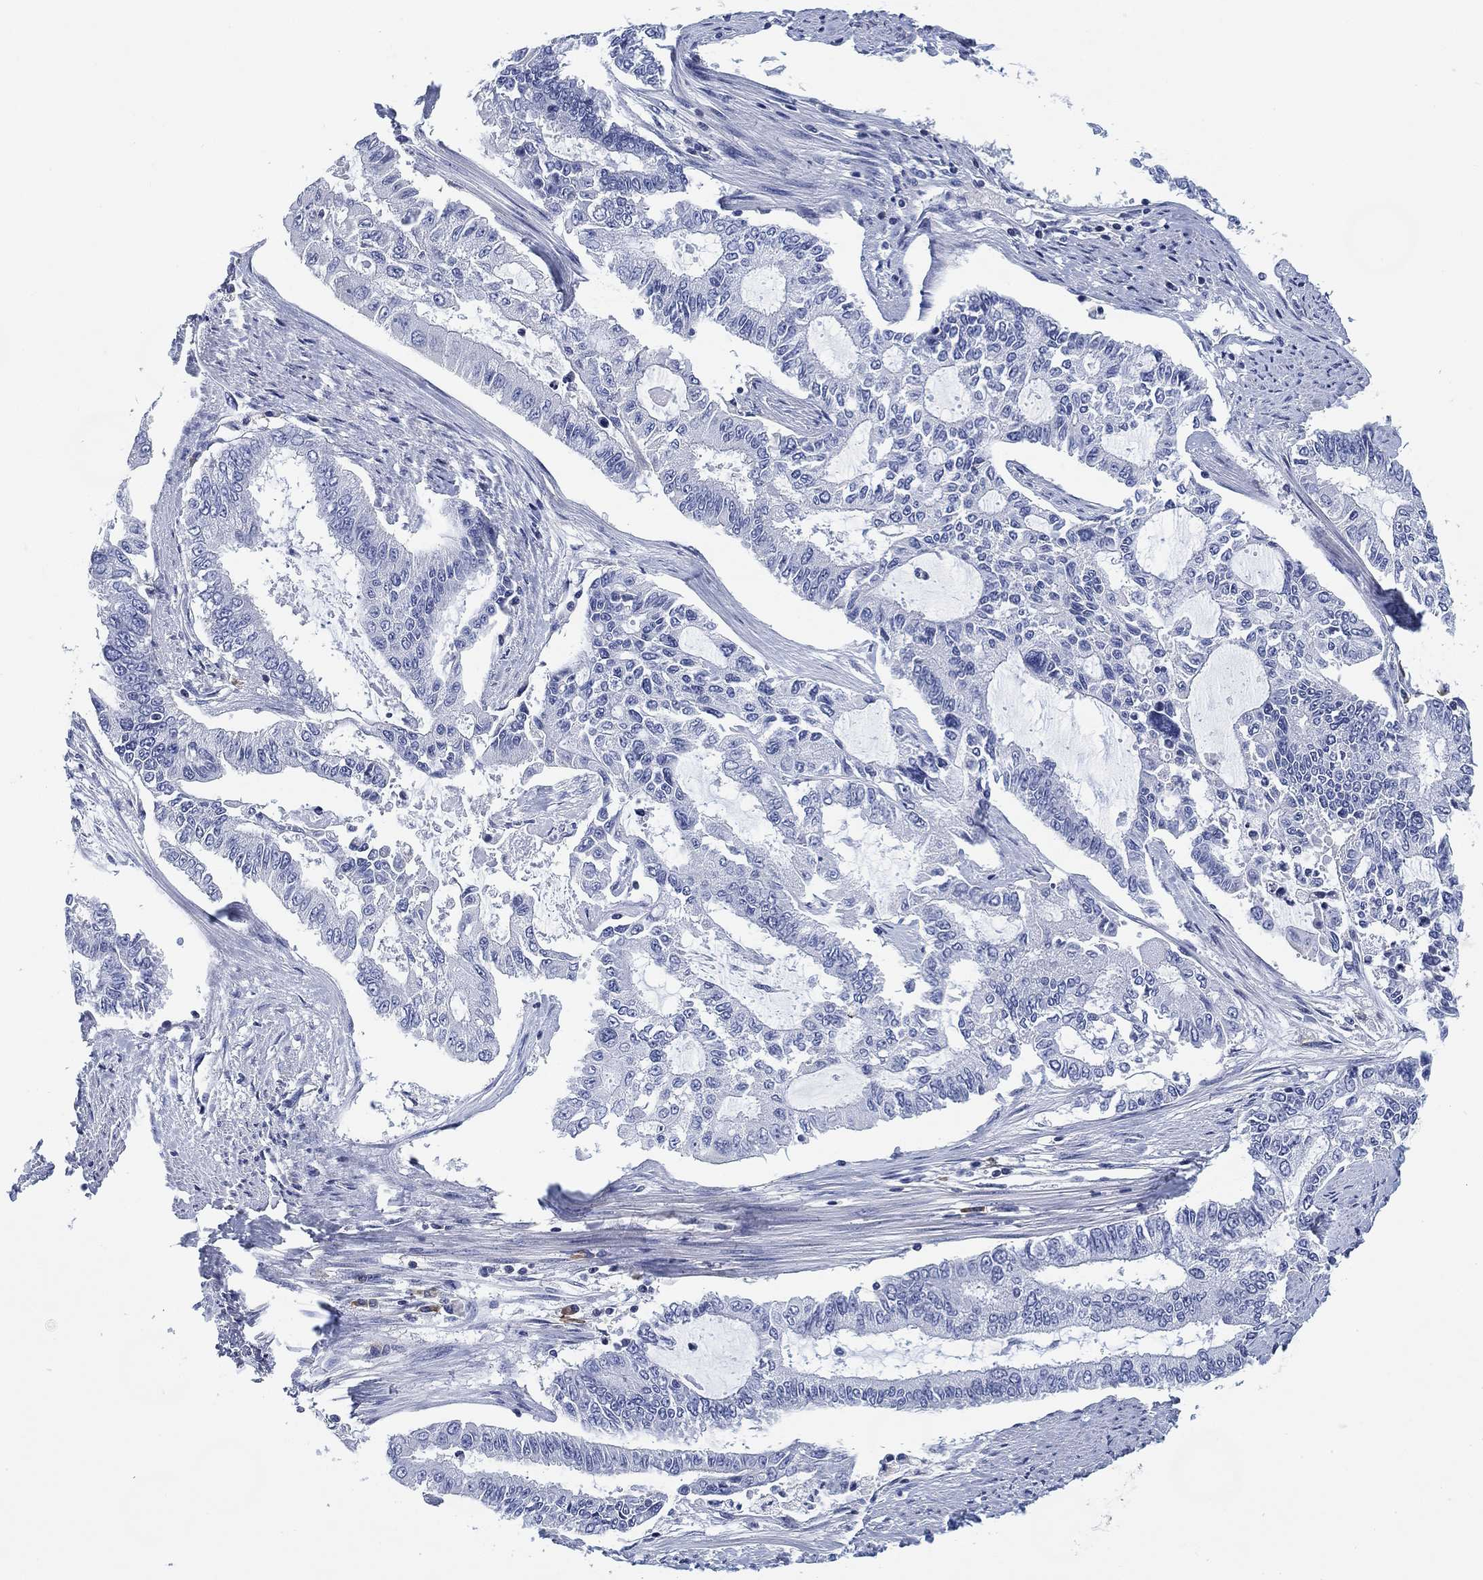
{"staining": {"intensity": "negative", "quantity": "none", "location": "none"}, "tissue": "endometrial cancer", "cell_type": "Tumor cells", "image_type": "cancer", "snomed": [{"axis": "morphology", "description": "Adenocarcinoma, NOS"}, {"axis": "topography", "description": "Uterus"}], "caption": "Endometrial adenocarcinoma stained for a protein using immunohistochemistry (IHC) exhibits no staining tumor cells.", "gene": "FYB1", "patient": {"sex": "female", "age": 59}}